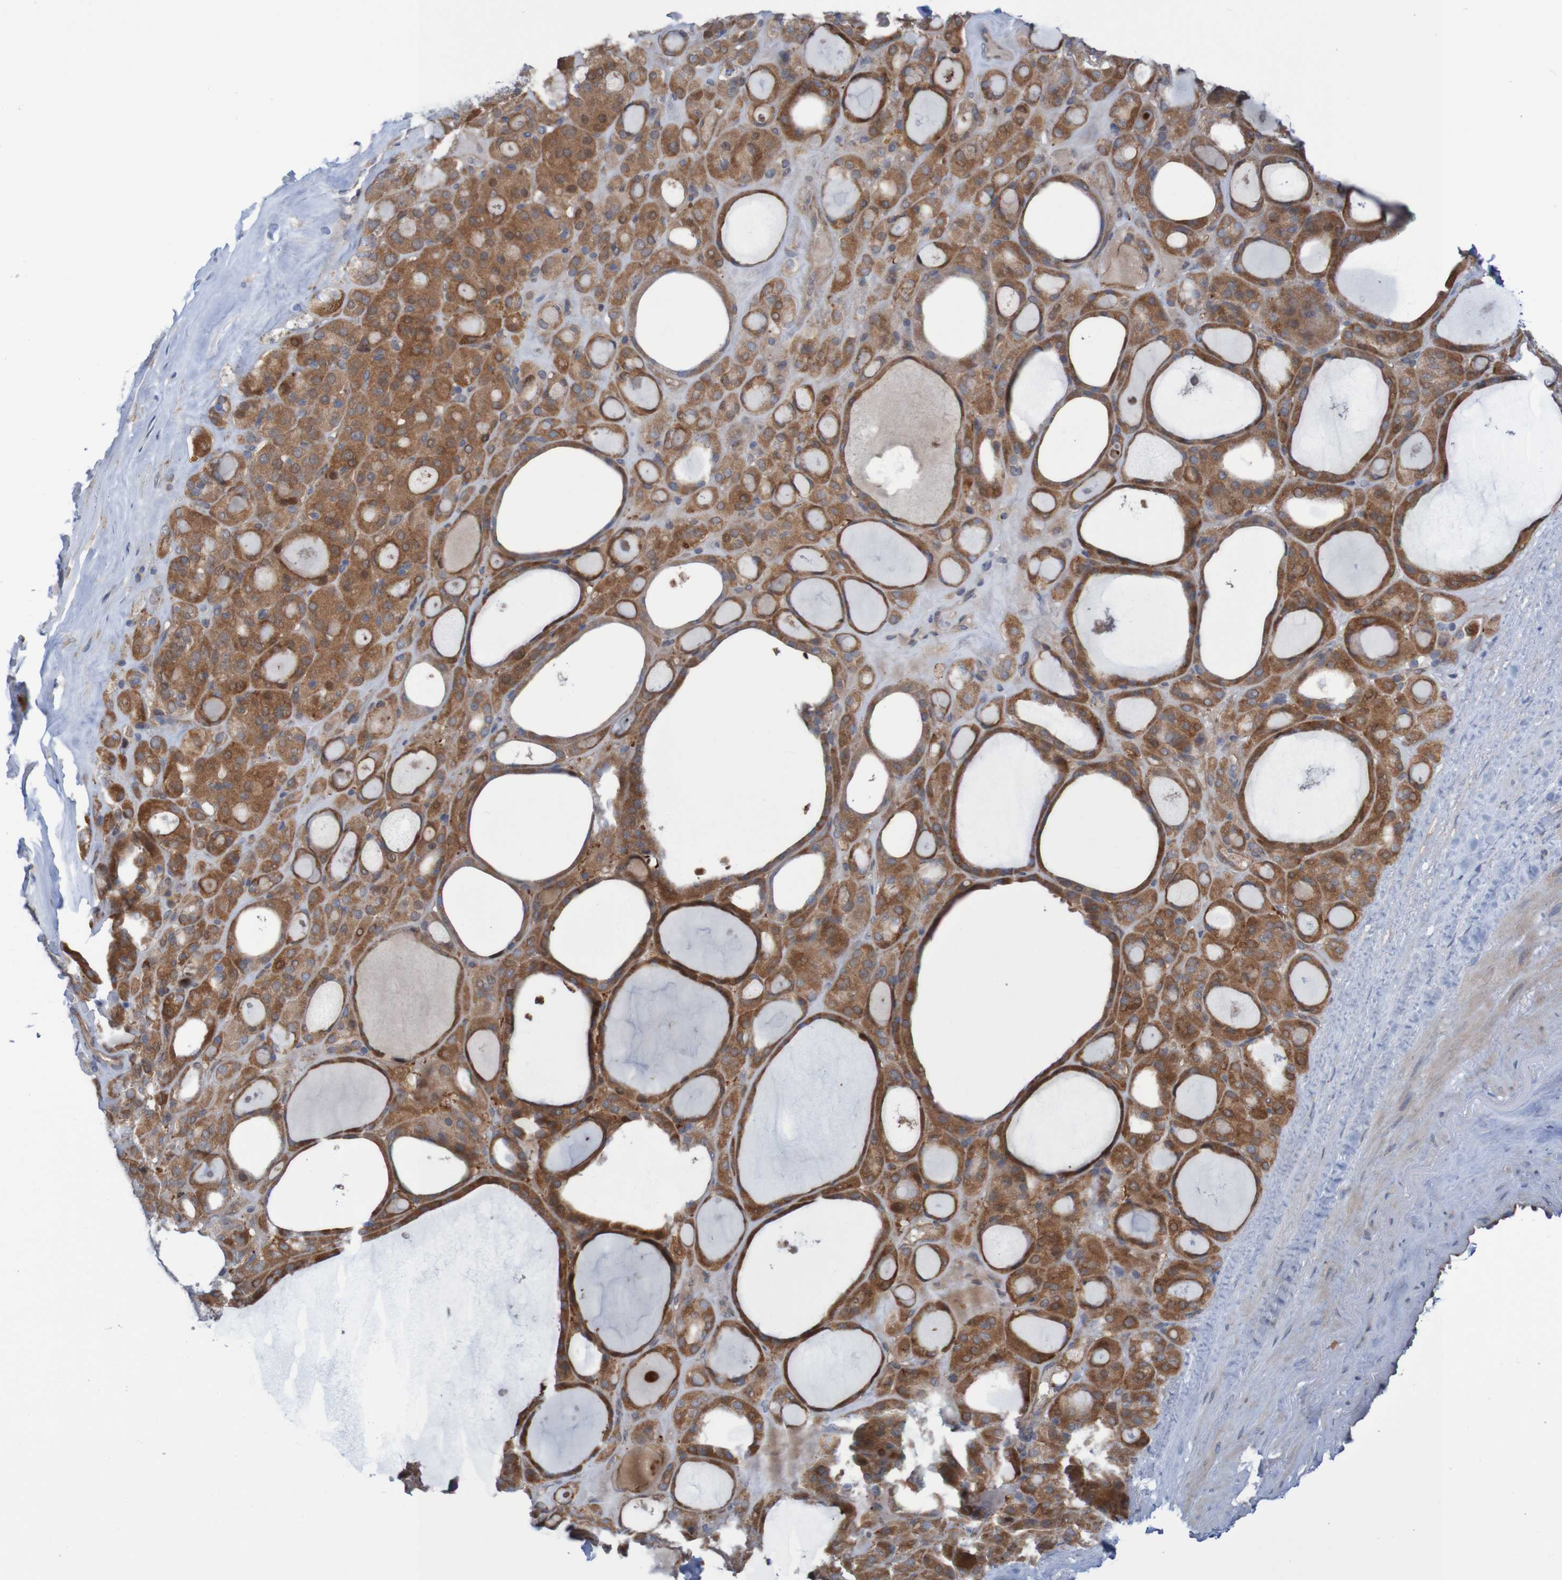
{"staining": {"intensity": "moderate", "quantity": ">75%", "location": "cytoplasmic/membranous"}, "tissue": "thyroid gland", "cell_type": "Glandular cells", "image_type": "normal", "snomed": [{"axis": "morphology", "description": "Normal tissue, NOS"}, {"axis": "morphology", "description": "Carcinoma, NOS"}, {"axis": "topography", "description": "Thyroid gland"}], "caption": "Brown immunohistochemical staining in unremarkable human thyroid gland demonstrates moderate cytoplasmic/membranous staining in approximately >75% of glandular cells. The staining was performed using DAB to visualize the protein expression in brown, while the nuclei were stained in blue with hematoxylin (Magnification: 20x).", "gene": "ANGPT4", "patient": {"sex": "female", "age": 86}}